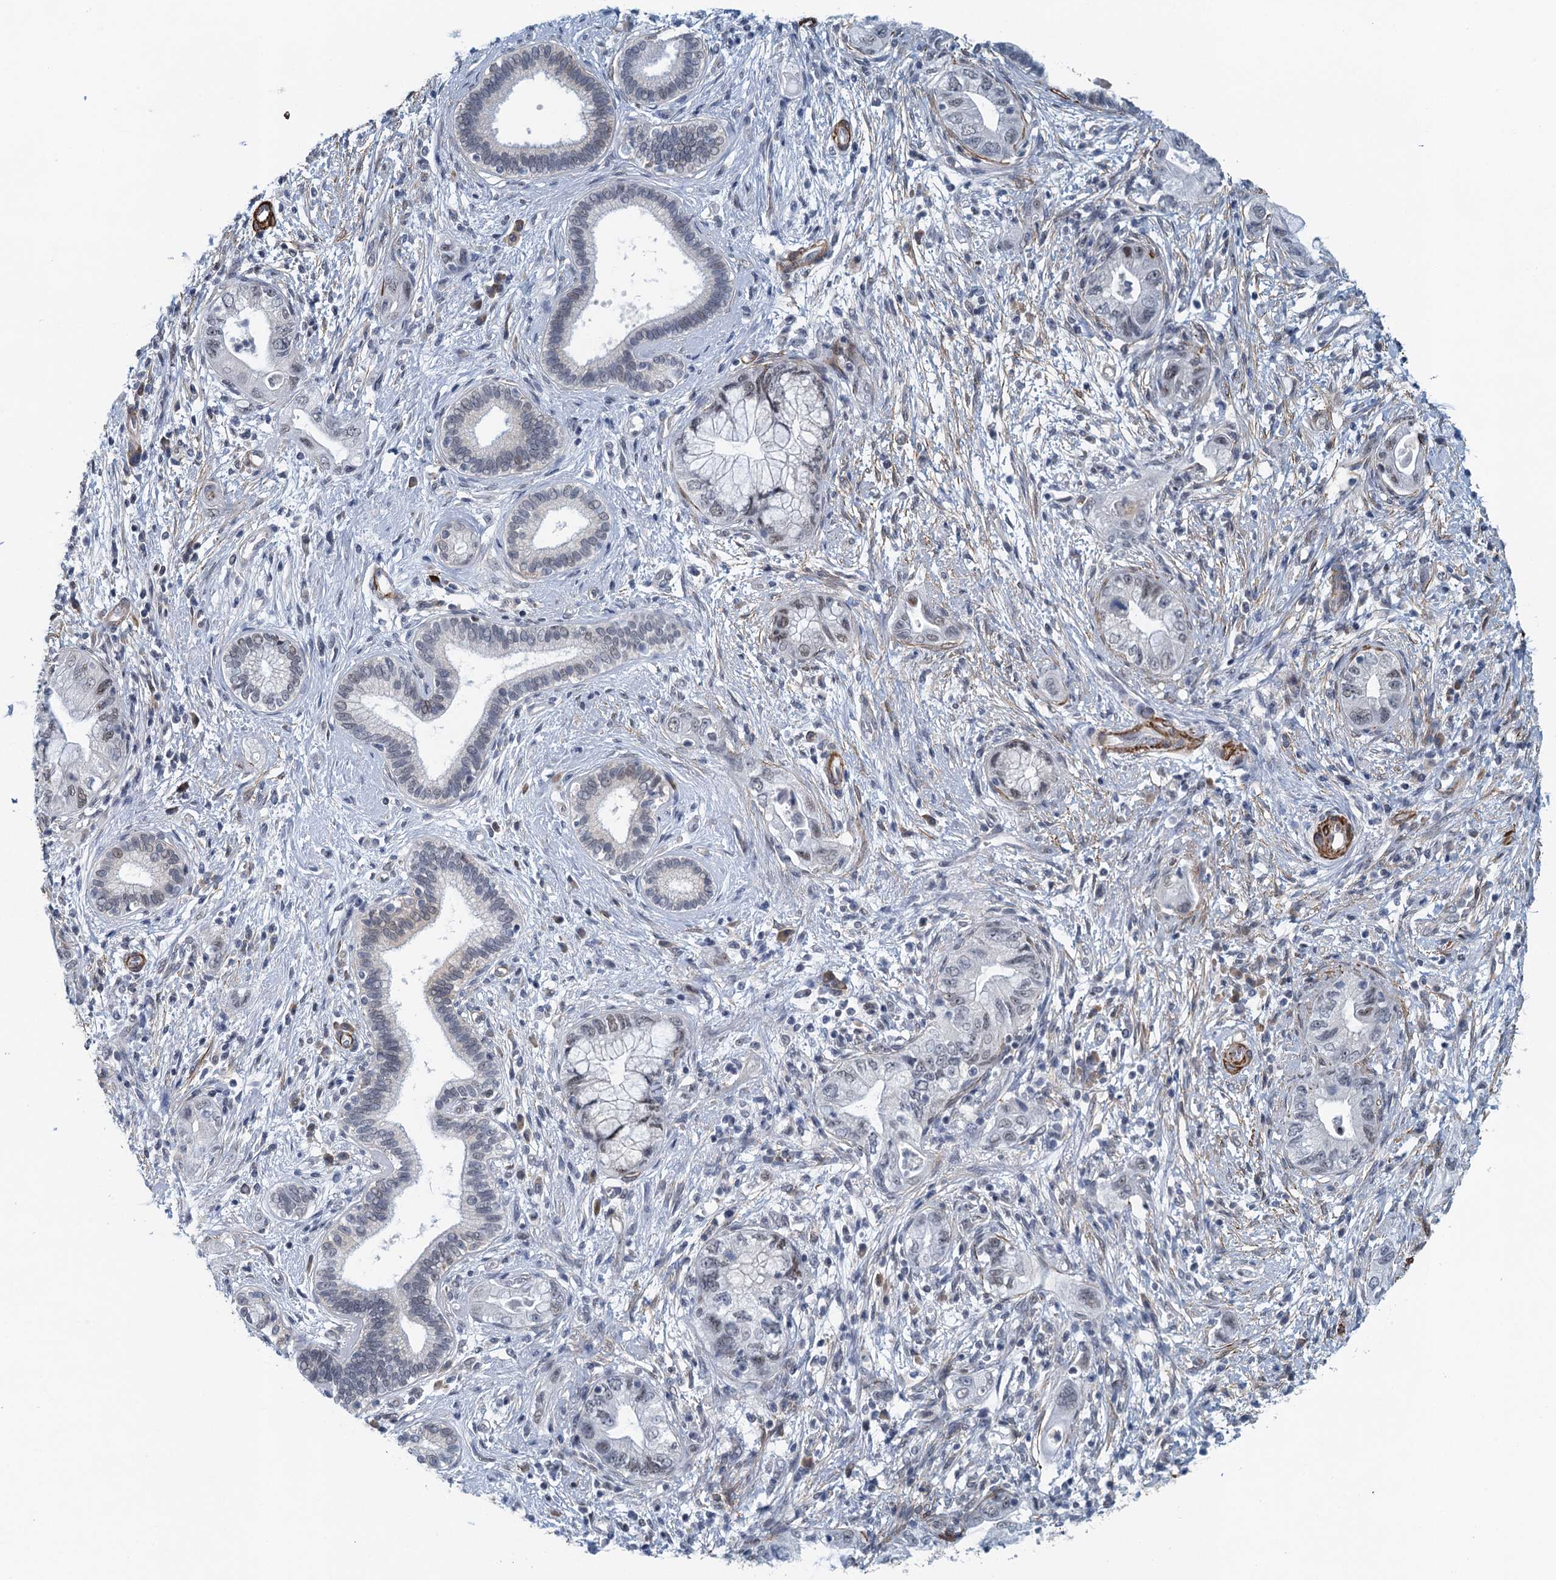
{"staining": {"intensity": "negative", "quantity": "none", "location": "none"}, "tissue": "pancreatic cancer", "cell_type": "Tumor cells", "image_type": "cancer", "snomed": [{"axis": "morphology", "description": "Adenocarcinoma, NOS"}, {"axis": "topography", "description": "Pancreas"}], "caption": "Immunohistochemistry histopathology image of human adenocarcinoma (pancreatic) stained for a protein (brown), which demonstrates no expression in tumor cells.", "gene": "ALG2", "patient": {"sex": "female", "age": 73}}